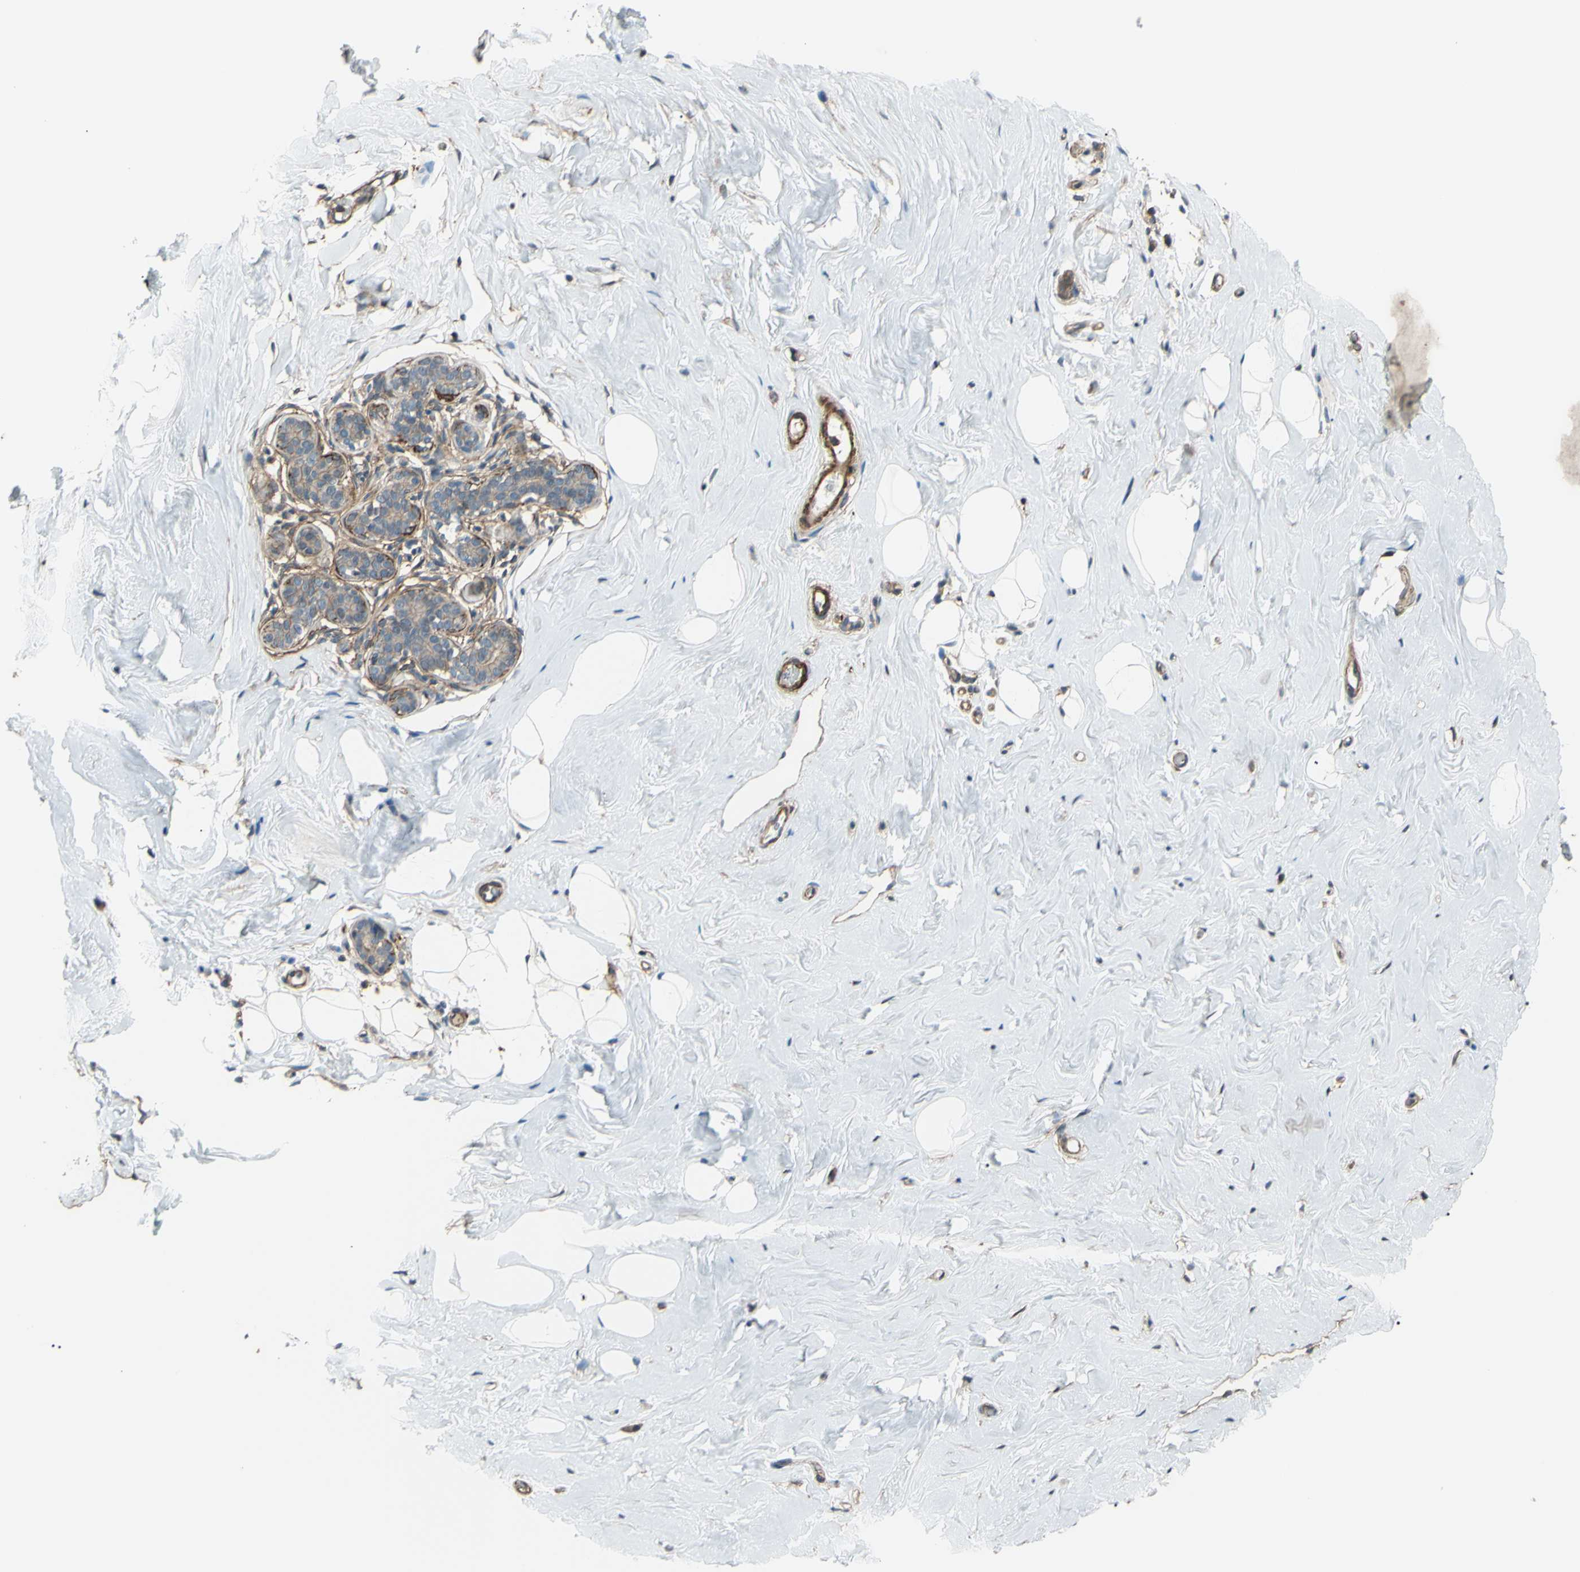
{"staining": {"intensity": "weak", "quantity": "25%-75%", "location": "cytoplasmic/membranous"}, "tissue": "breast", "cell_type": "Adipocytes", "image_type": "normal", "snomed": [{"axis": "morphology", "description": "Normal tissue, NOS"}, {"axis": "topography", "description": "Breast"}], "caption": "About 25%-75% of adipocytes in benign human breast demonstrate weak cytoplasmic/membranous protein staining as visualized by brown immunohistochemical staining.", "gene": "ADD3", "patient": {"sex": "female", "age": 75}}